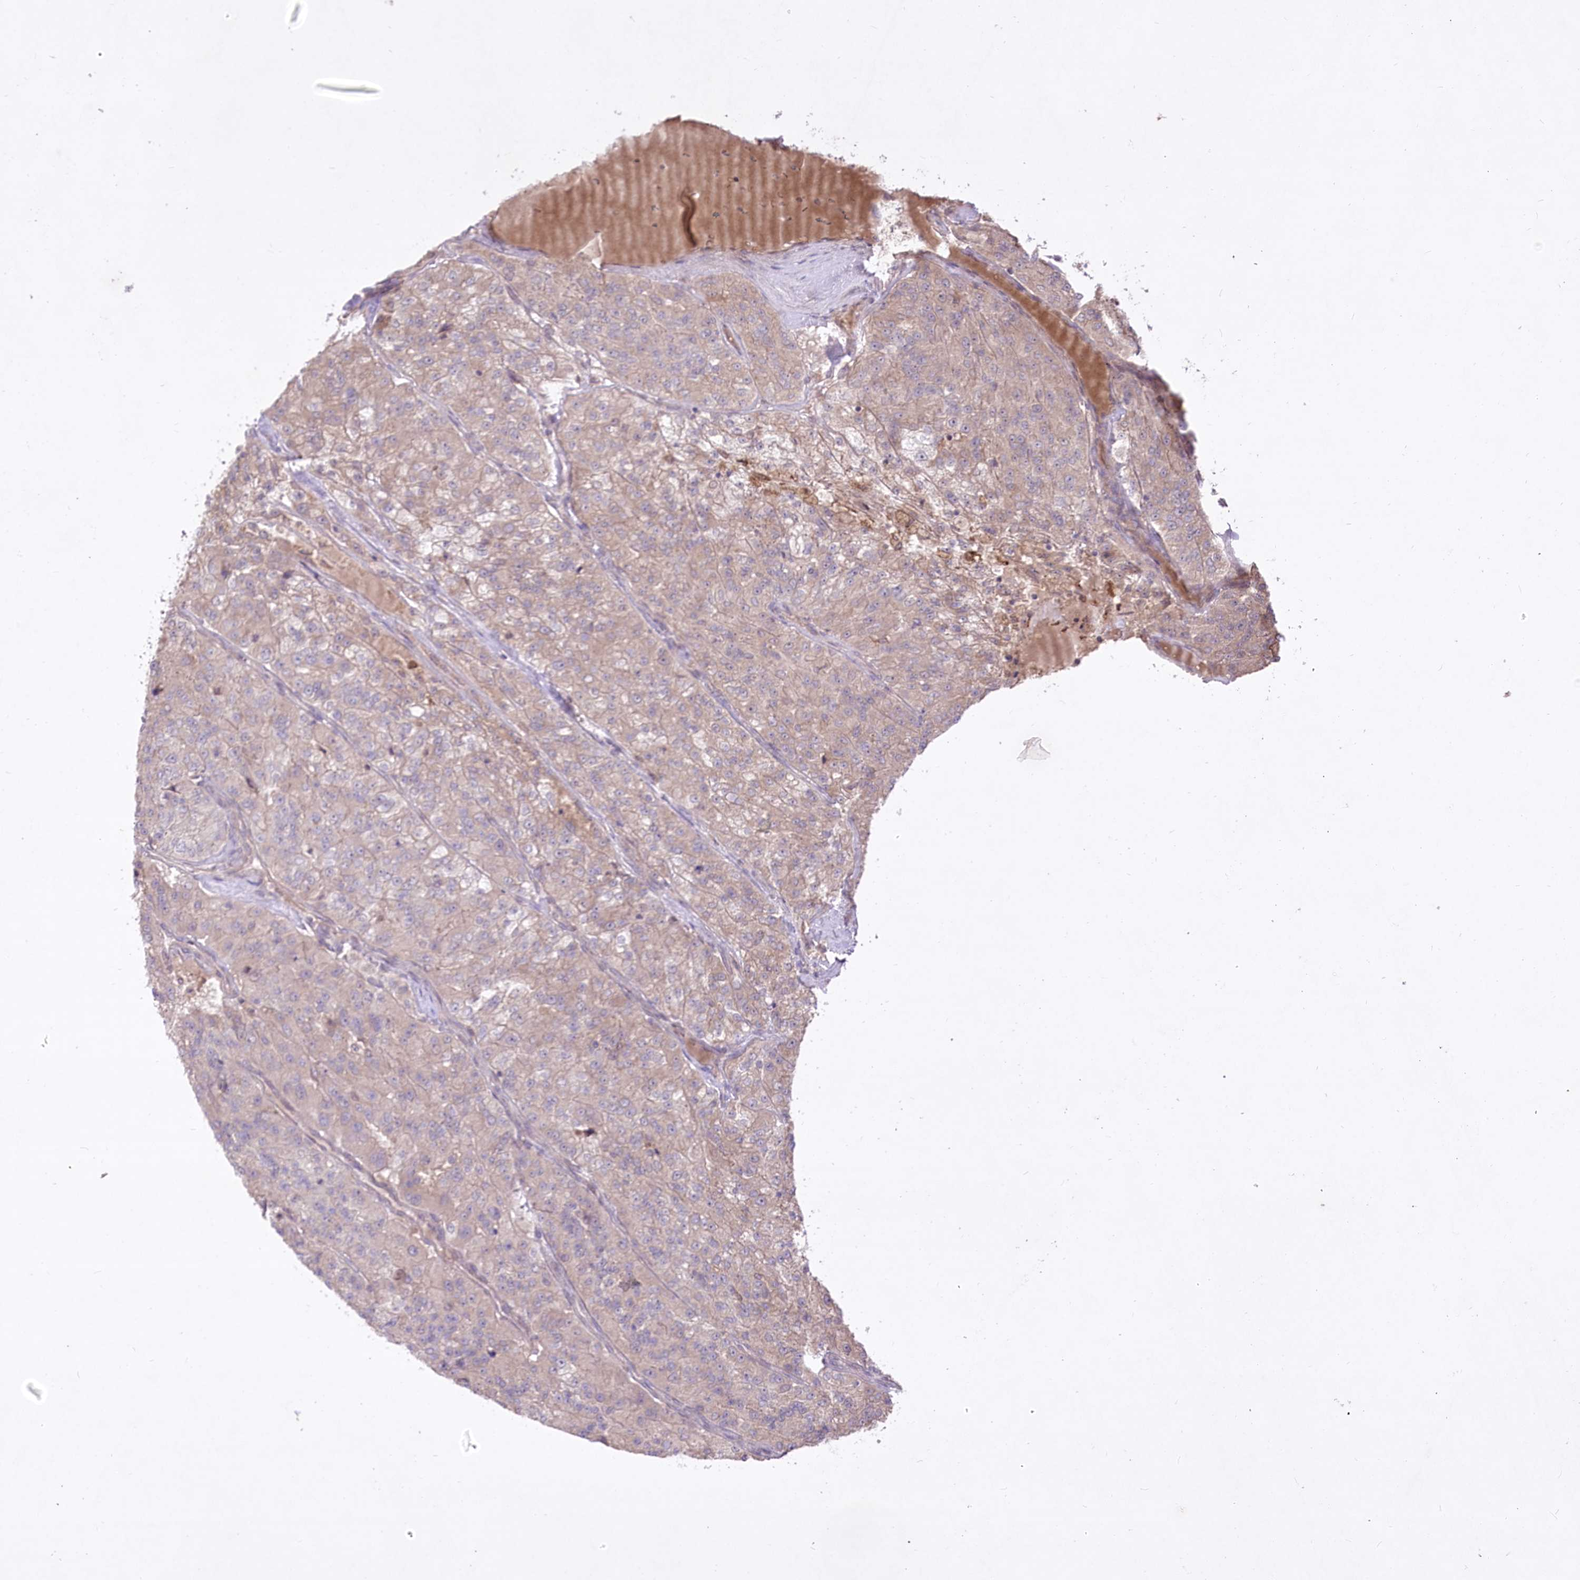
{"staining": {"intensity": "weak", "quantity": "25%-75%", "location": "cytoplasmic/membranous"}, "tissue": "renal cancer", "cell_type": "Tumor cells", "image_type": "cancer", "snomed": [{"axis": "morphology", "description": "Adenocarcinoma, NOS"}, {"axis": "topography", "description": "Kidney"}], "caption": "Weak cytoplasmic/membranous expression for a protein is seen in approximately 25%-75% of tumor cells of adenocarcinoma (renal) using immunohistochemistry.", "gene": "HELT", "patient": {"sex": "female", "age": 63}}